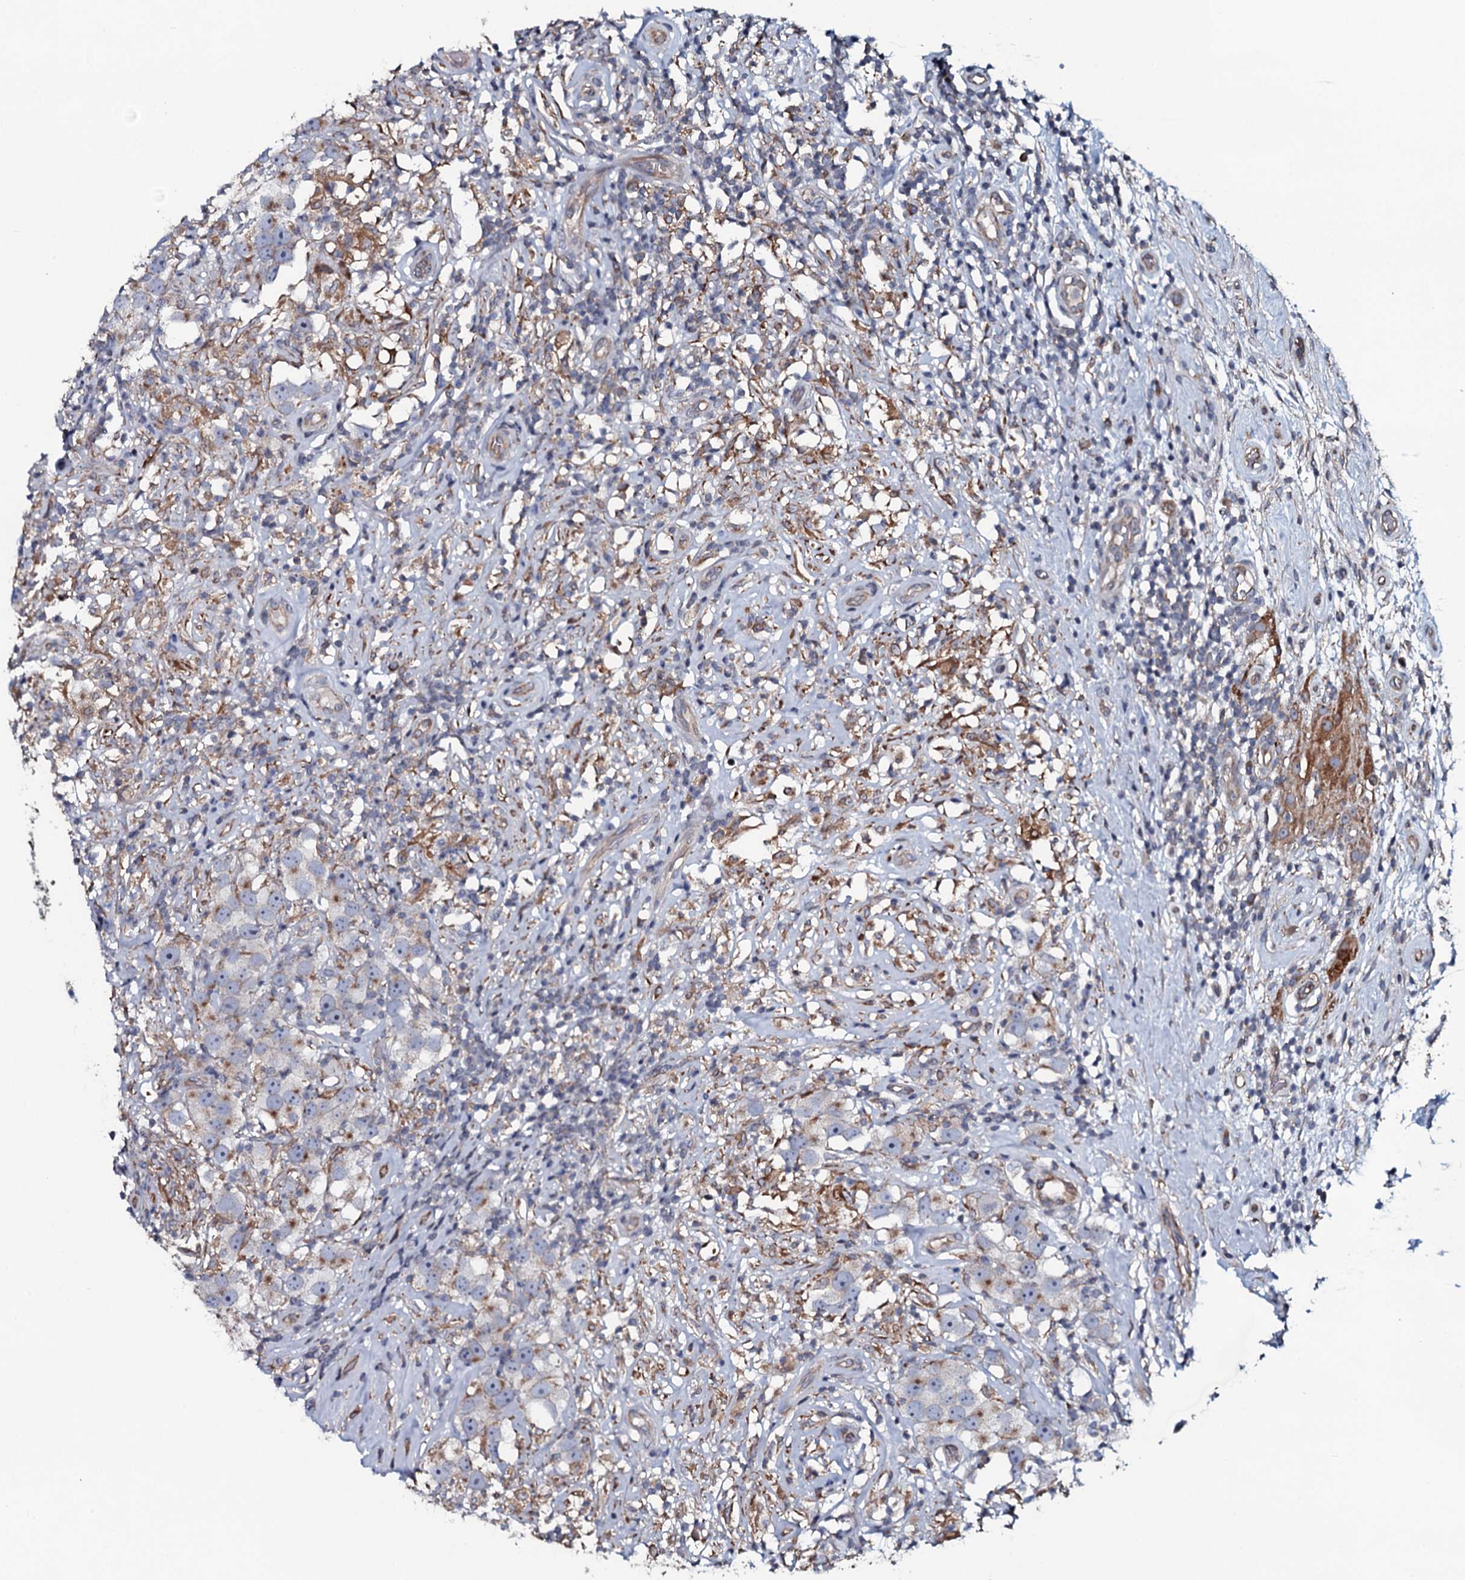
{"staining": {"intensity": "negative", "quantity": "none", "location": "none"}, "tissue": "testis cancer", "cell_type": "Tumor cells", "image_type": "cancer", "snomed": [{"axis": "morphology", "description": "Seminoma, NOS"}, {"axis": "topography", "description": "Testis"}], "caption": "A histopathology image of human testis cancer (seminoma) is negative for staining in tumor cells.", "gene": "TMEM151A", "patient": {"sex": "male", "age": 49}}